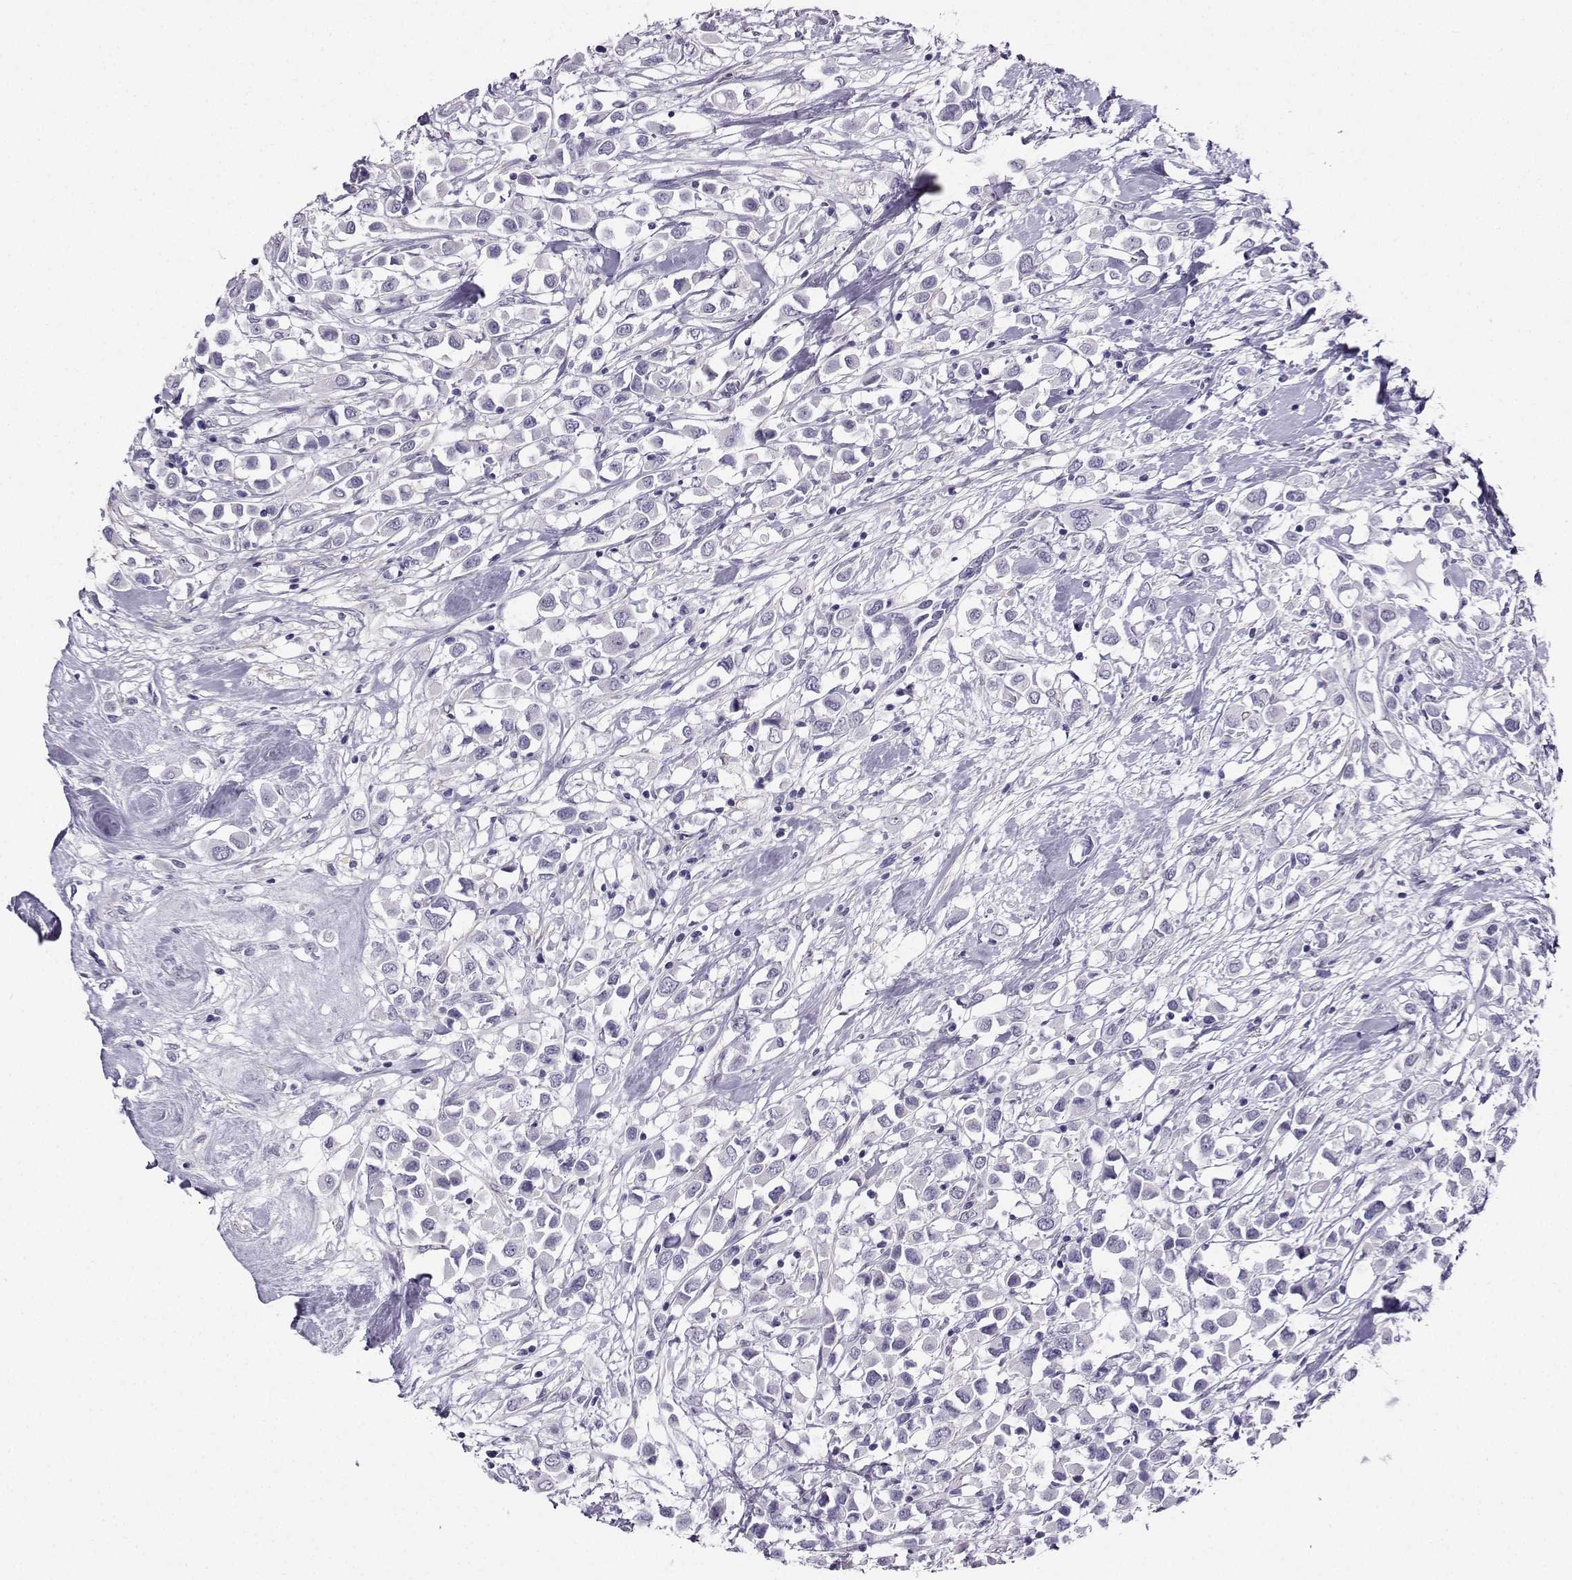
{"staining": {"intensity": "negative", "quantity": "none", "location": "none"}, "tissue": "breast cancer", "cell_type": "Tumor cells", "image_type": "cancer", "snomed": [{"axis": "morphology", "description": "Duct carcinoma"}, {"axis": "topography", "description": "Breast"}], "caption": "Human invasive ductal carcinoma (breast) stained for a protein using immunohistochemistry displays no expression in tumor cells.", "gene": "KIF17", "patient": {"sex": "female", "age": 61}}